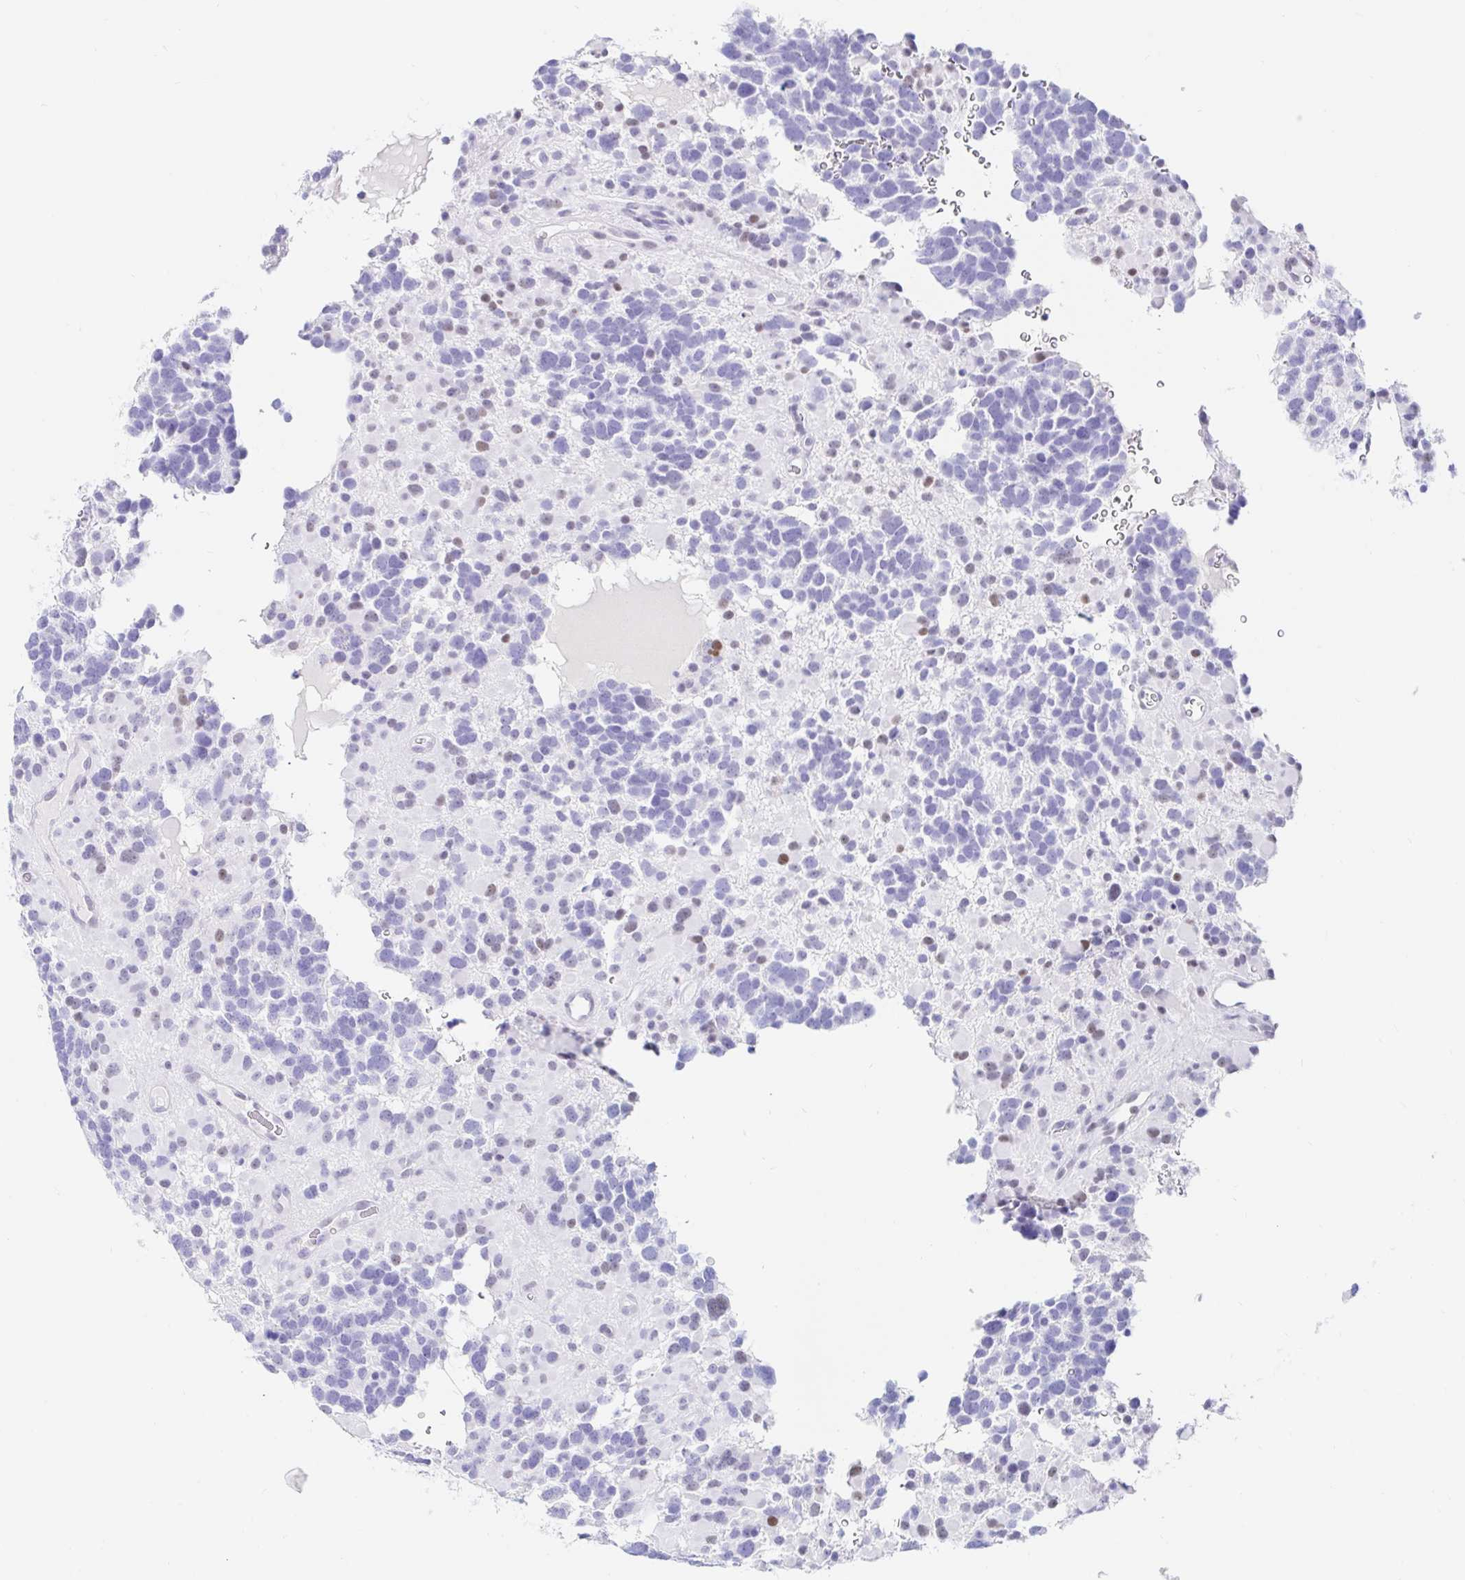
{"staining": {"intensity": "negative", "quantity": "none", "location": "none"}, "tissue": "glioma", "cell_type": "Tumor cells", "image_type": "cancer", "snomed": [{"axis": "morphology", "description": "Glioma, malignant, High grade"}, {"axis": "topography", "description": "Brain"}], "caption": "There is no significant staining in tumor cells of malignant glioma (high-grade). The staining is performed using DAB brown chromogen with nuclei counter-stained in using hematoxylin.", "gene": "OR6T1", "patient": {"sex": "female", "age": 40}}